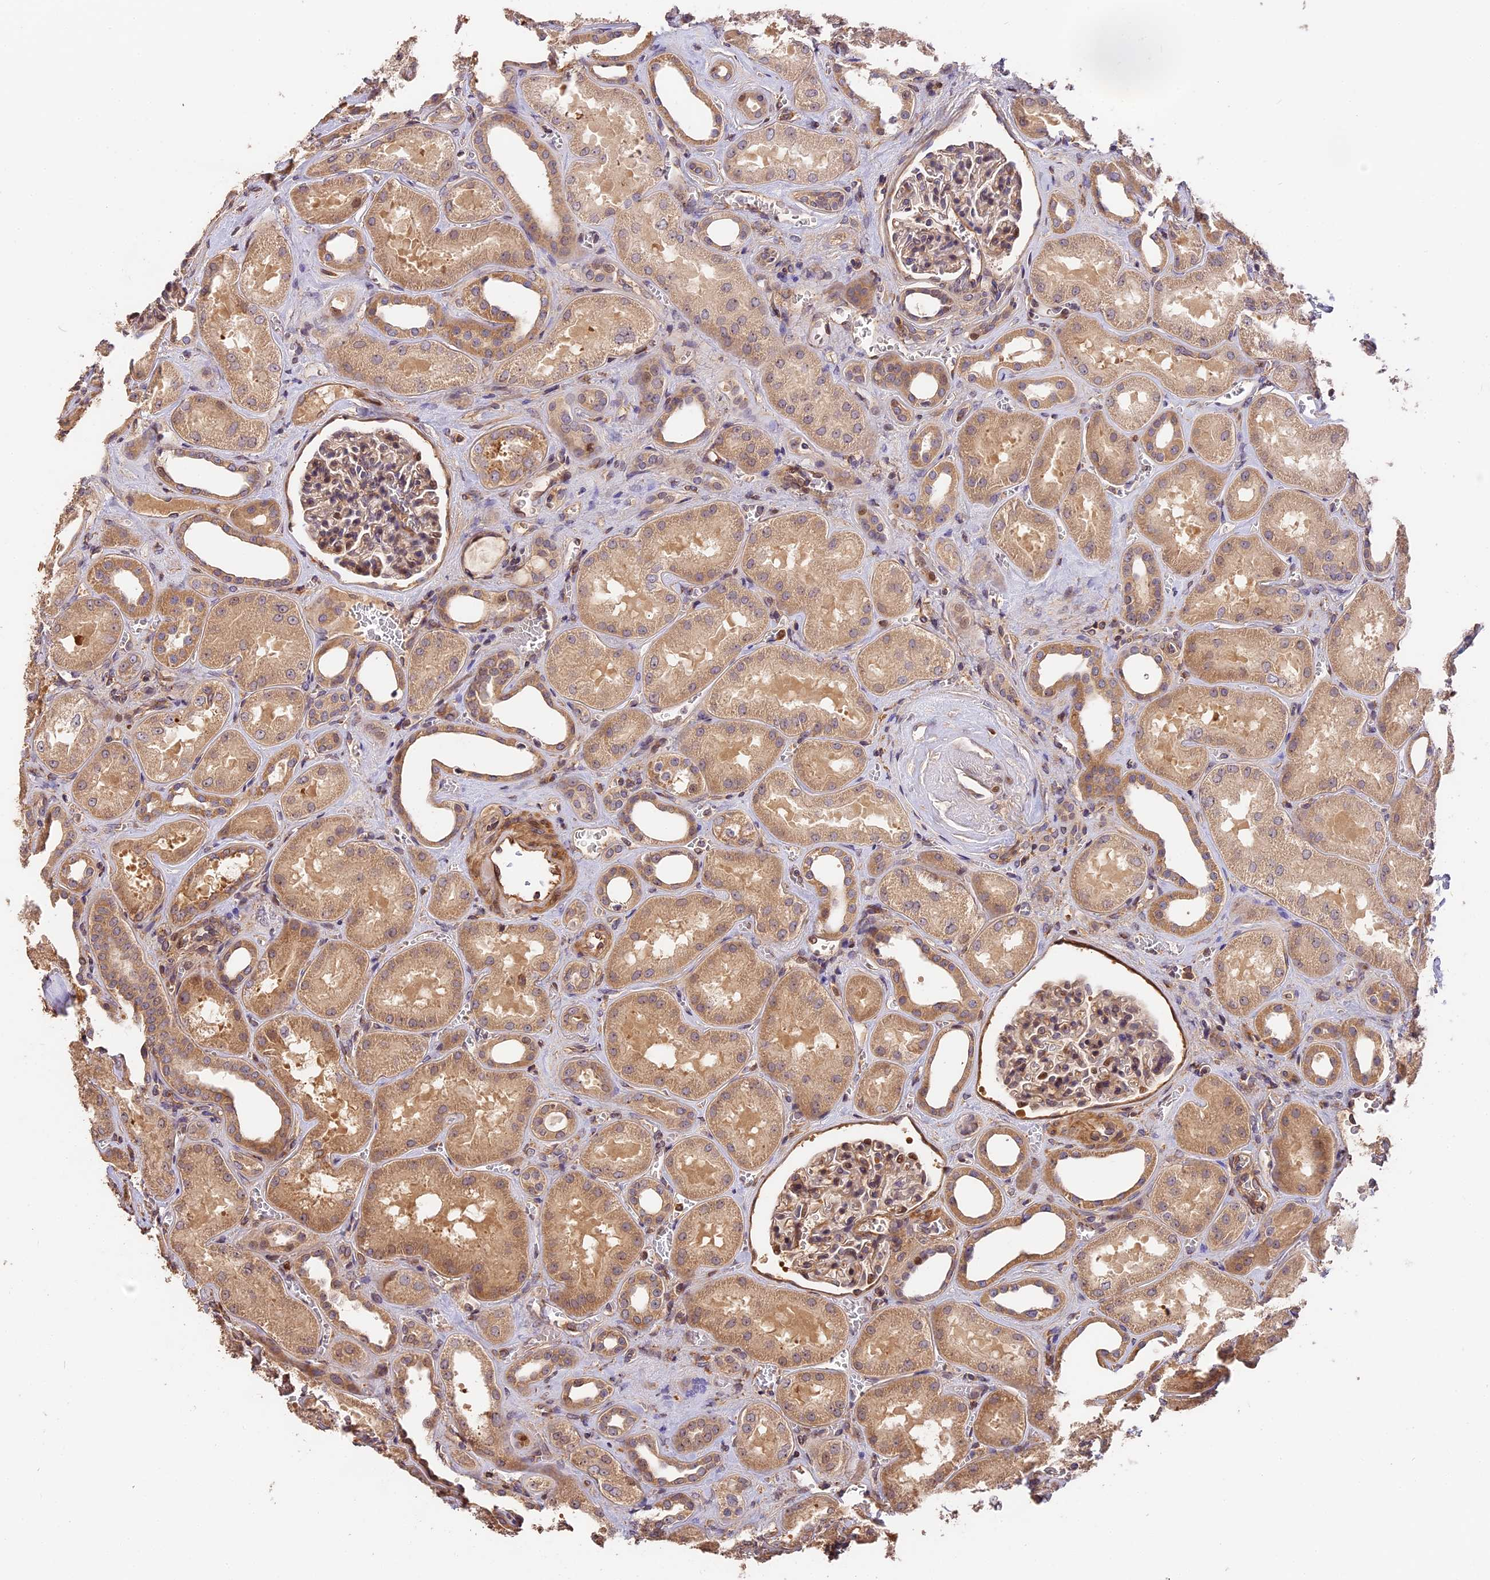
{"staining": {"intensity": "moderate", "quantity": "25%-75%", "location": "cytoplasmic/membranous,nuclear"}, "tissue": "kidney", "cell_type": "Cells in glomeruli", "image_type": "normal", "snomed": [{"axis": "morphology", "description": "Normal tissue, NOS"}, {"axis": "morphology", "description": "Adenocarcinoma, NOS"}, {"axis": "topography", "description": "Kidney"}], "caption": "DAB immunohistochemical staining of benign kidney shows moderate cytoplasmic/membranous,nuclear protein positivity in approximately 25%-75% of cells in glomeruli. The protein is shown in brown color, while the nuclei are stained blue.", "gene": "ARHGAP17", "patient": {"sex": "female", "age": 68}}